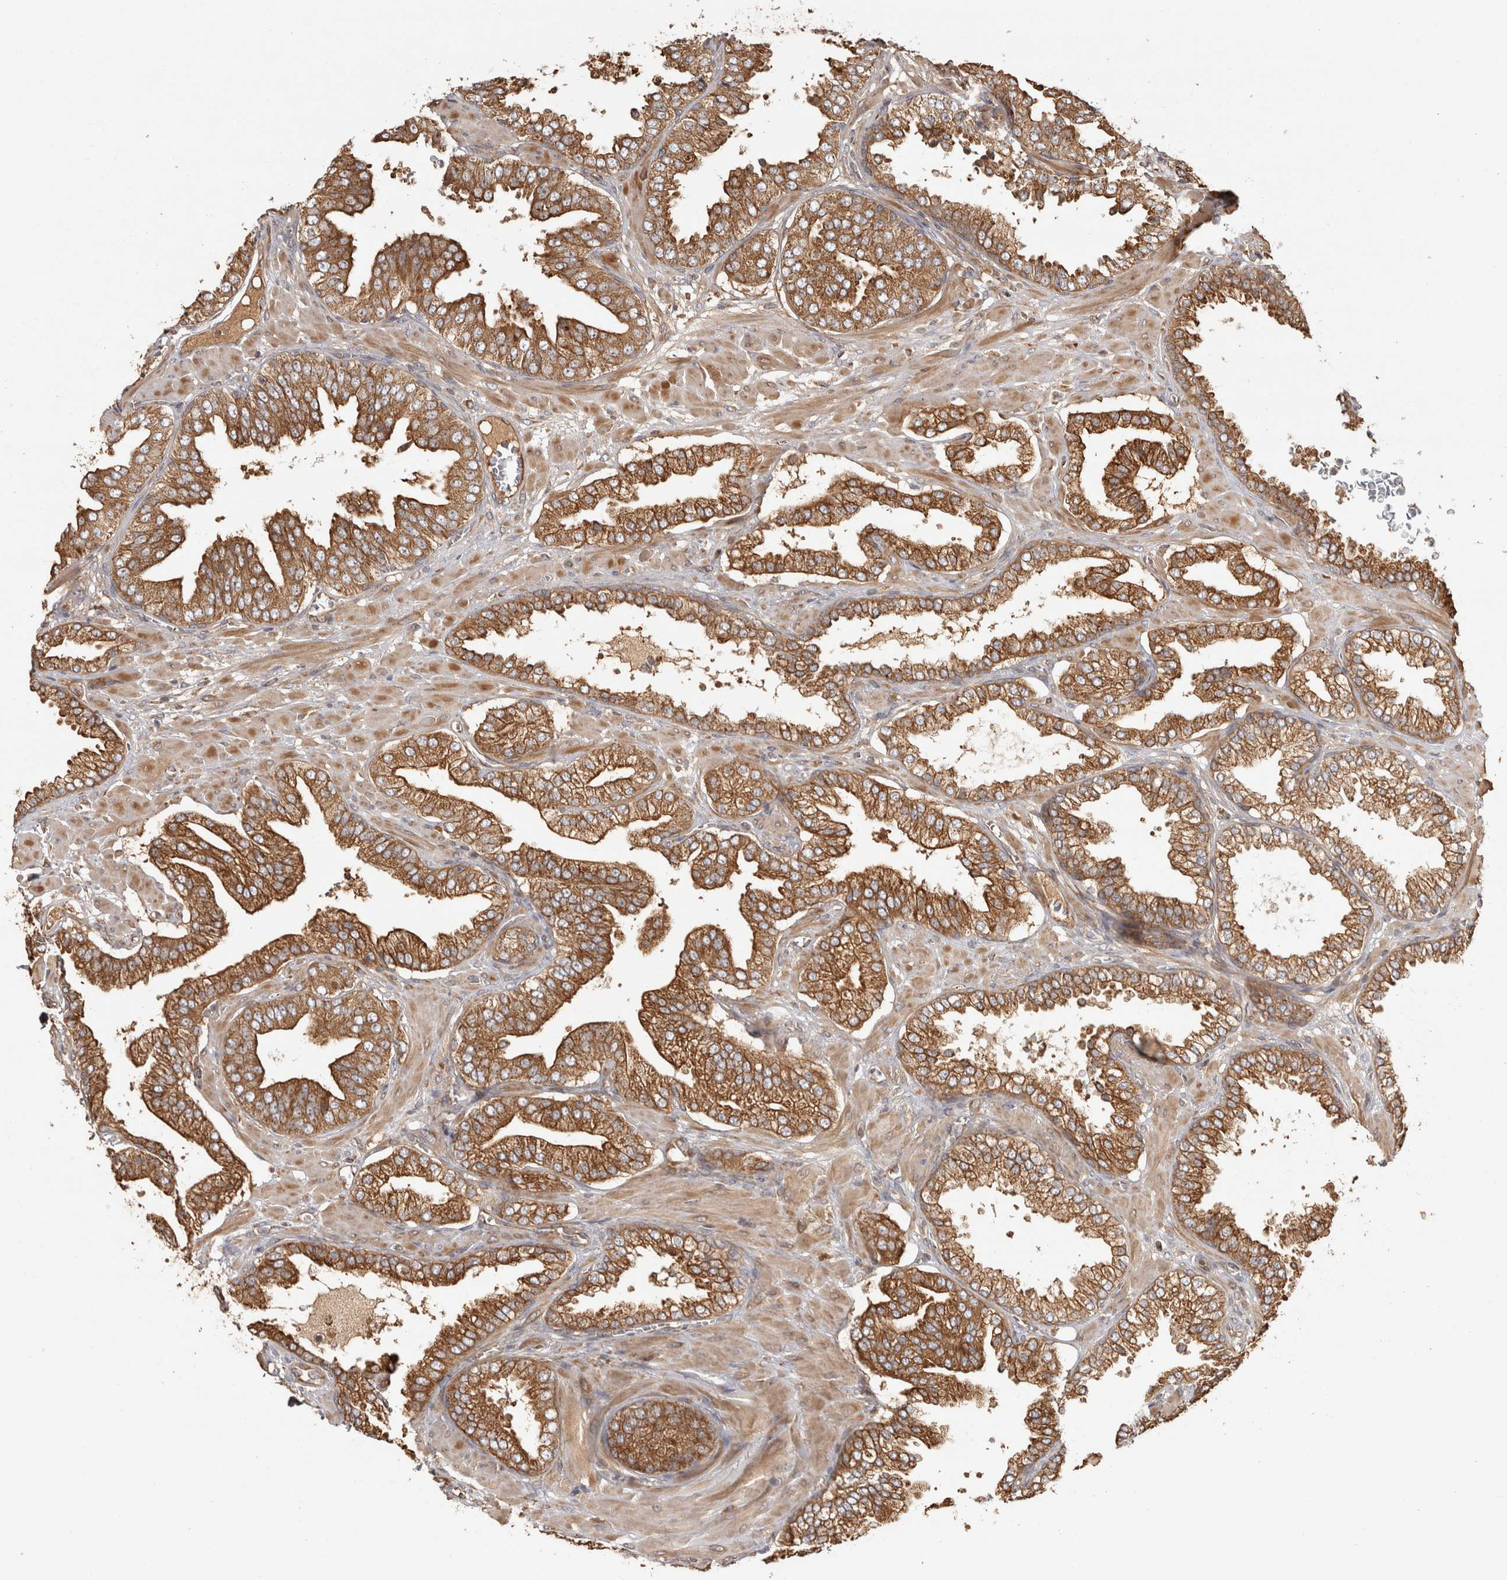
{"staining": {"intensity": "strong", "quantity": ">75%", "location": "cytoplasmic/membranous"}, "tissue": "prostate cancer", "cell_type": "Tumor cells", "image_type": "cancer", "snomed": [{"axis": "morphology", "description": "Adenocarcinoma, Low grade"}, {"axis": "topography", "description": "Prostate"}], "caption": "A brown stain labels strong cytoplasmic/membranous staining of a protein in prostate cancer tumor cells. (Stains: DAB in brown, nuclei in blue, Microscopy: brightfield microscopy at high magnification).", "gene": "CAMSAP2", "patient": {"sex": "male", "age": 62}}